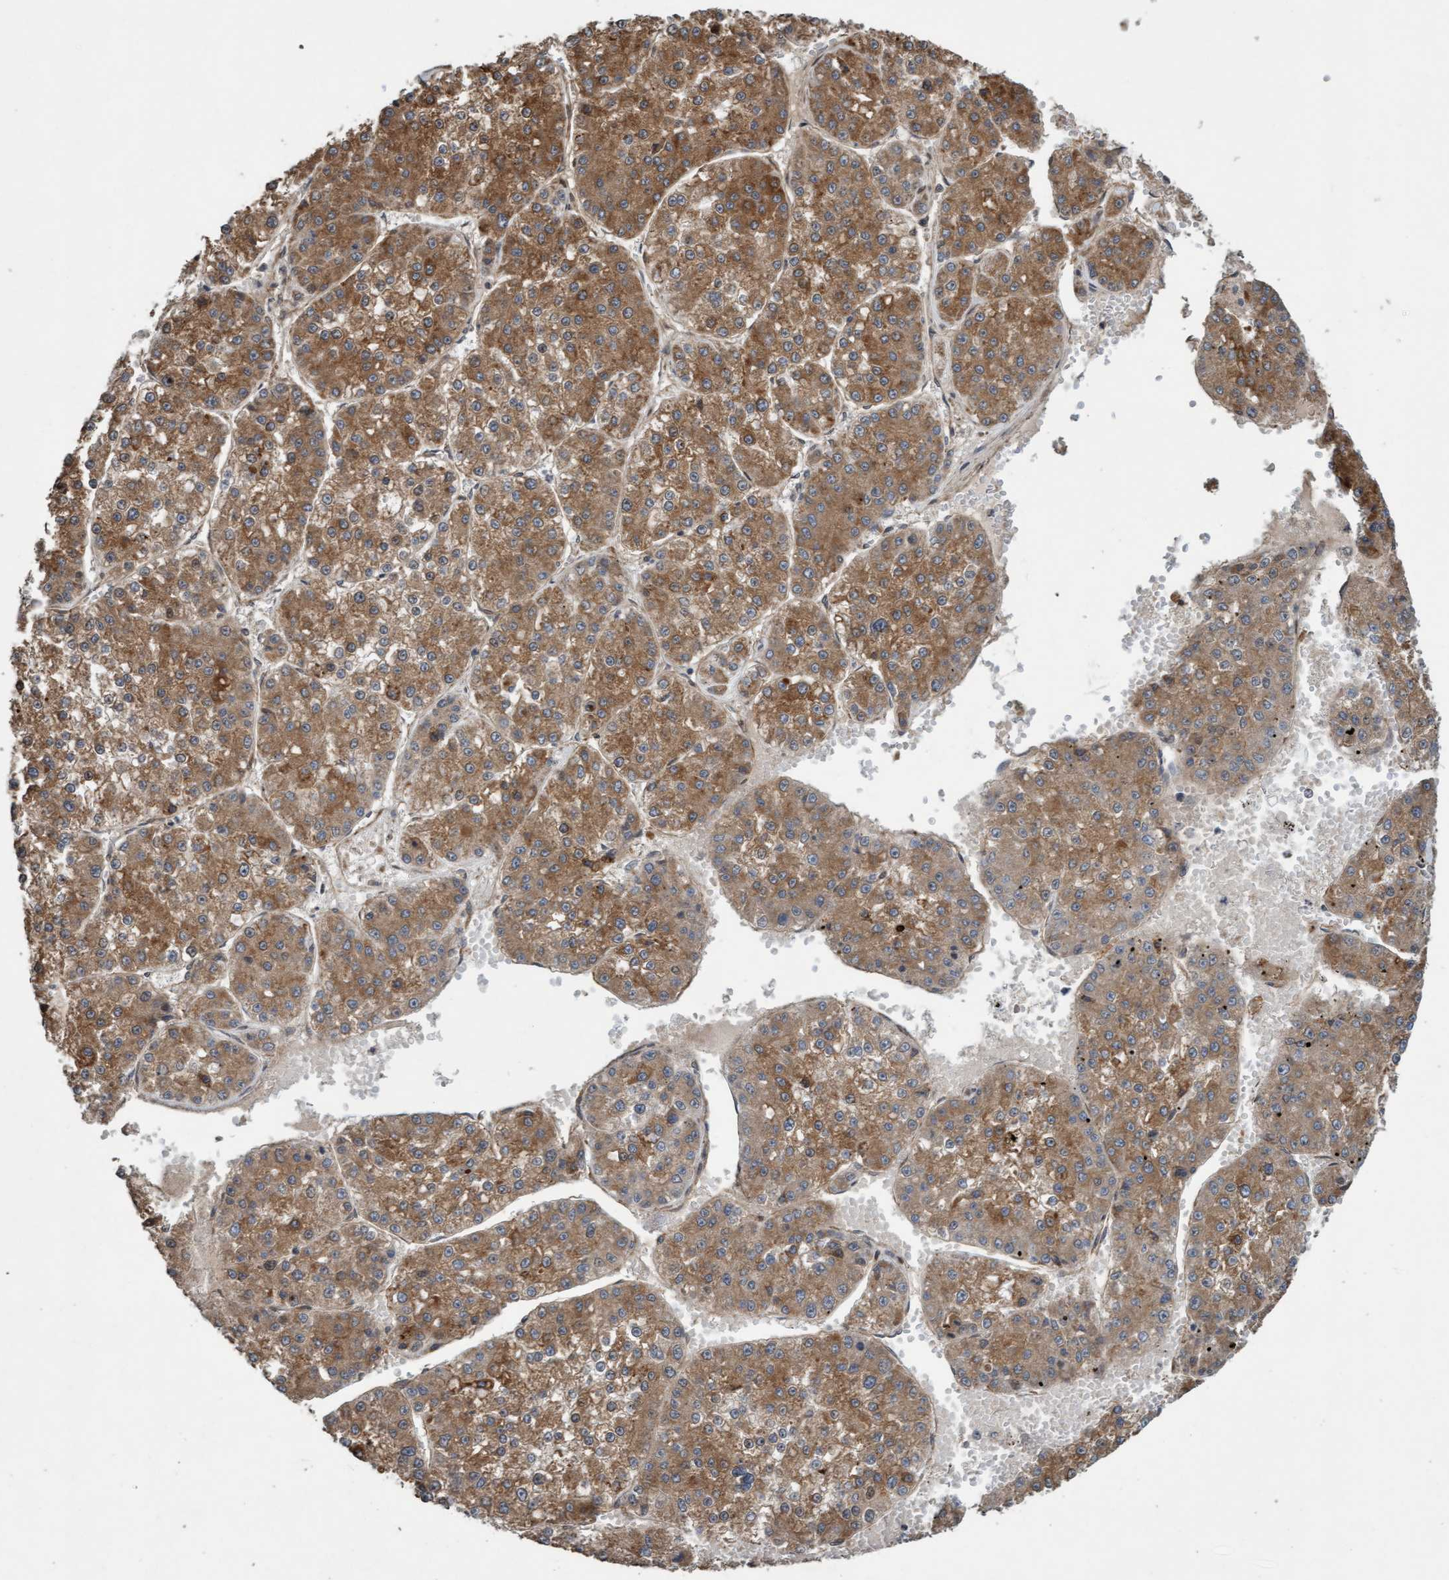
{"staining": {"intensity": "moderate", "quantity": ">75%", "location": "cytoplasmic/membranous"}, "tissue": "liver cancer", "cell_type": "Tumor cells", "image_type": "cancer", "snomed": [{"axis": "morphology", "description": "Carcinoma, Hepatocellular, NOS"}, {"axis": "topography", "description": "Liver"}], "caption": "High-magnification brightfield microscopy of liver cancer (hepatocellular carcinoma) stained with DAB (3,3'-diaminobenzidine) (brown) and counterstained with hematoxylin (blue). tumor cells exhibit moderate cytoplasmic/membranous positivity is seen in approximately>75% of cells.", "gene": "CDC42EP4", "patient": {"sex": "female", "age": 73}}